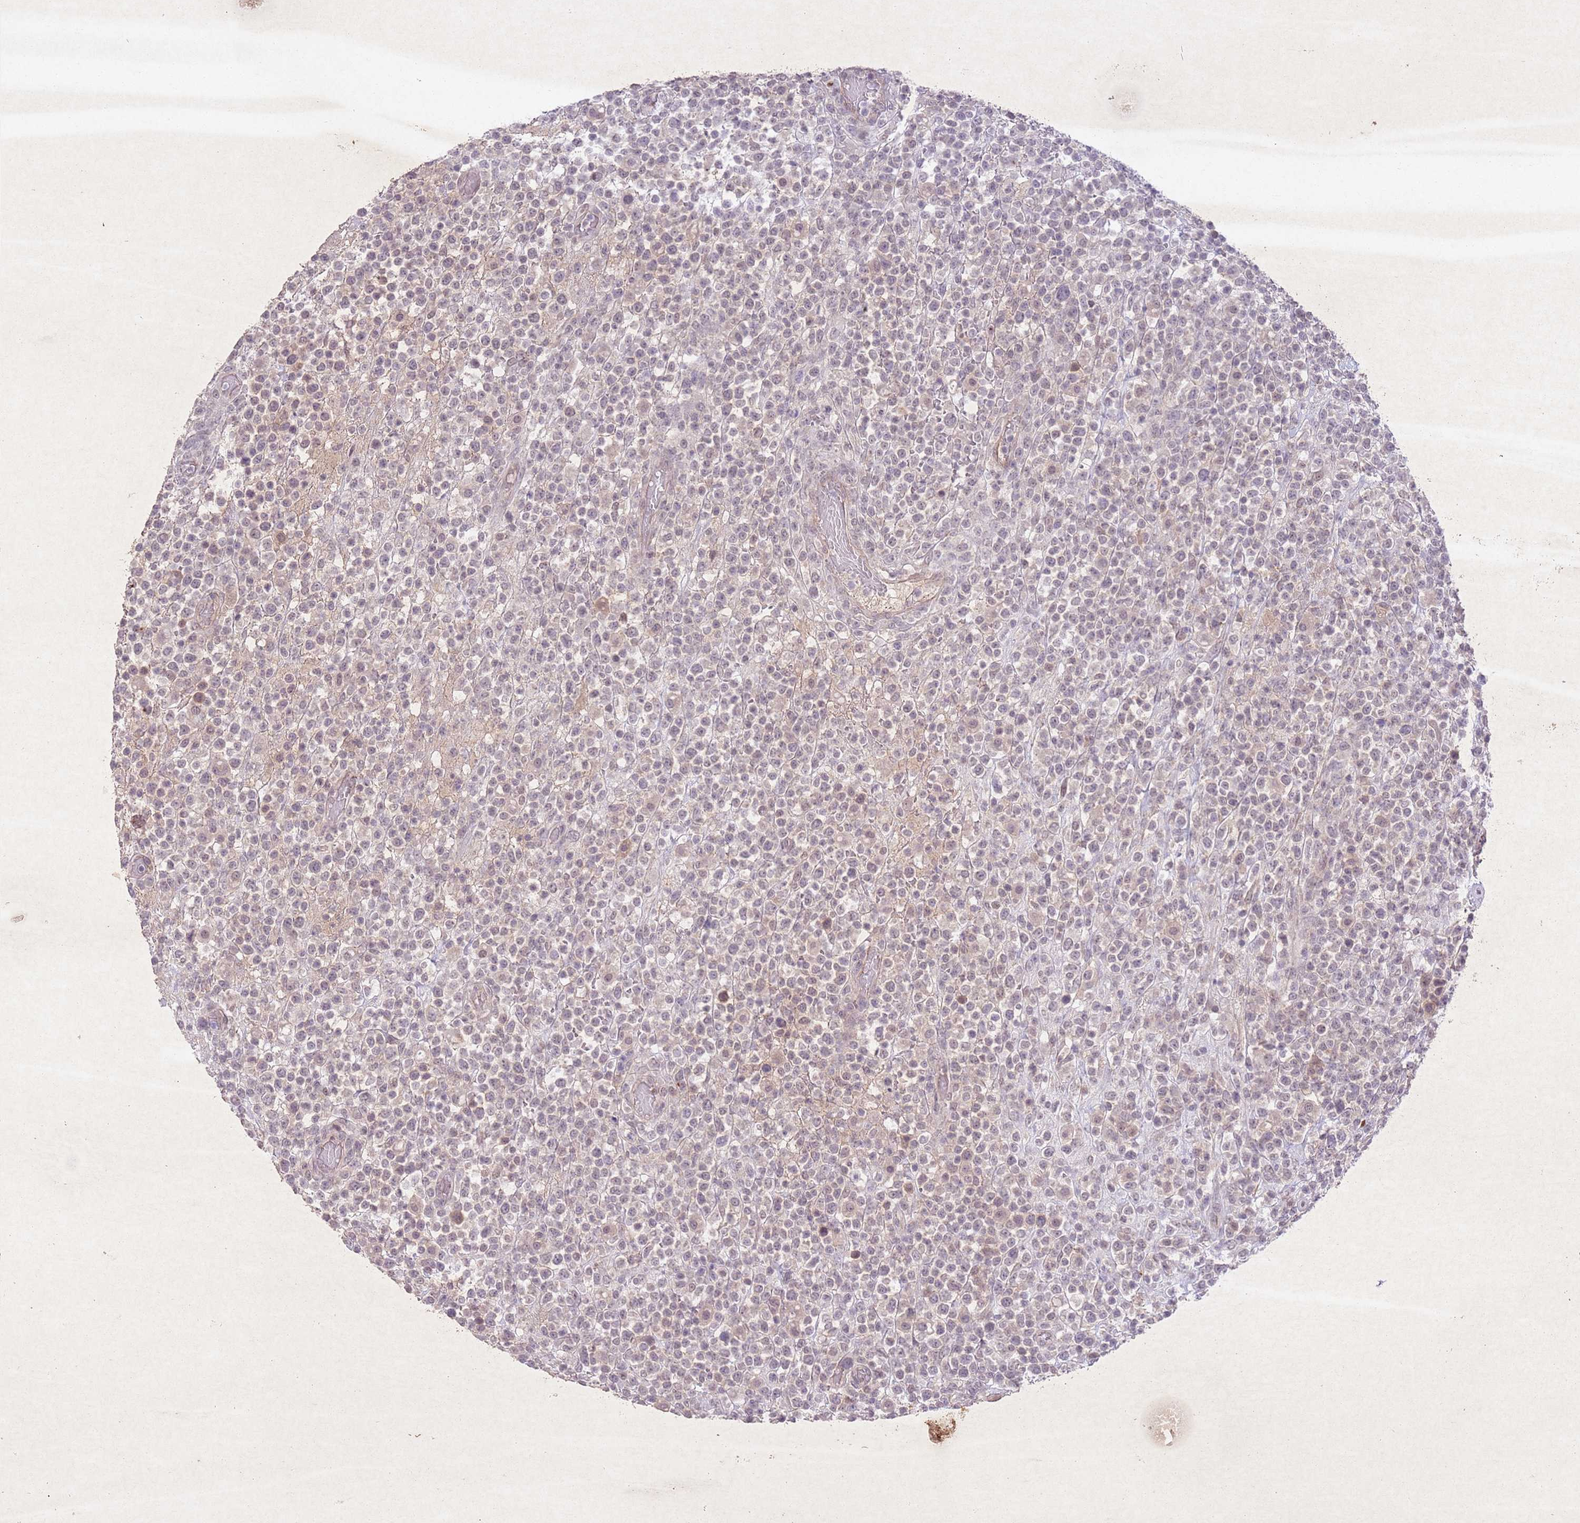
{"staining": {"intensity": "weak", "quantity": "<25%", "location": "nuclear"}, "tissue": "lymphoma", "cell_type": "Tumor cells", "image_type": "cancer", "snomed": [{"axis": "morphology", "description": "Malignant lymphoma, non-Hodgkin's type, High grade"}, {"axis": "topography", "description": "Colon"}], "caption": "Histopathology image shows no significant protein expression in tumor cells of lymphoma. Brightfield microscopy of immunohistochemistry stained with DAB (brown) and hematoxylin (blue), captured at high magnification.", "gene": "CCNI", "patient": {"sex": "female", "age": 53}}